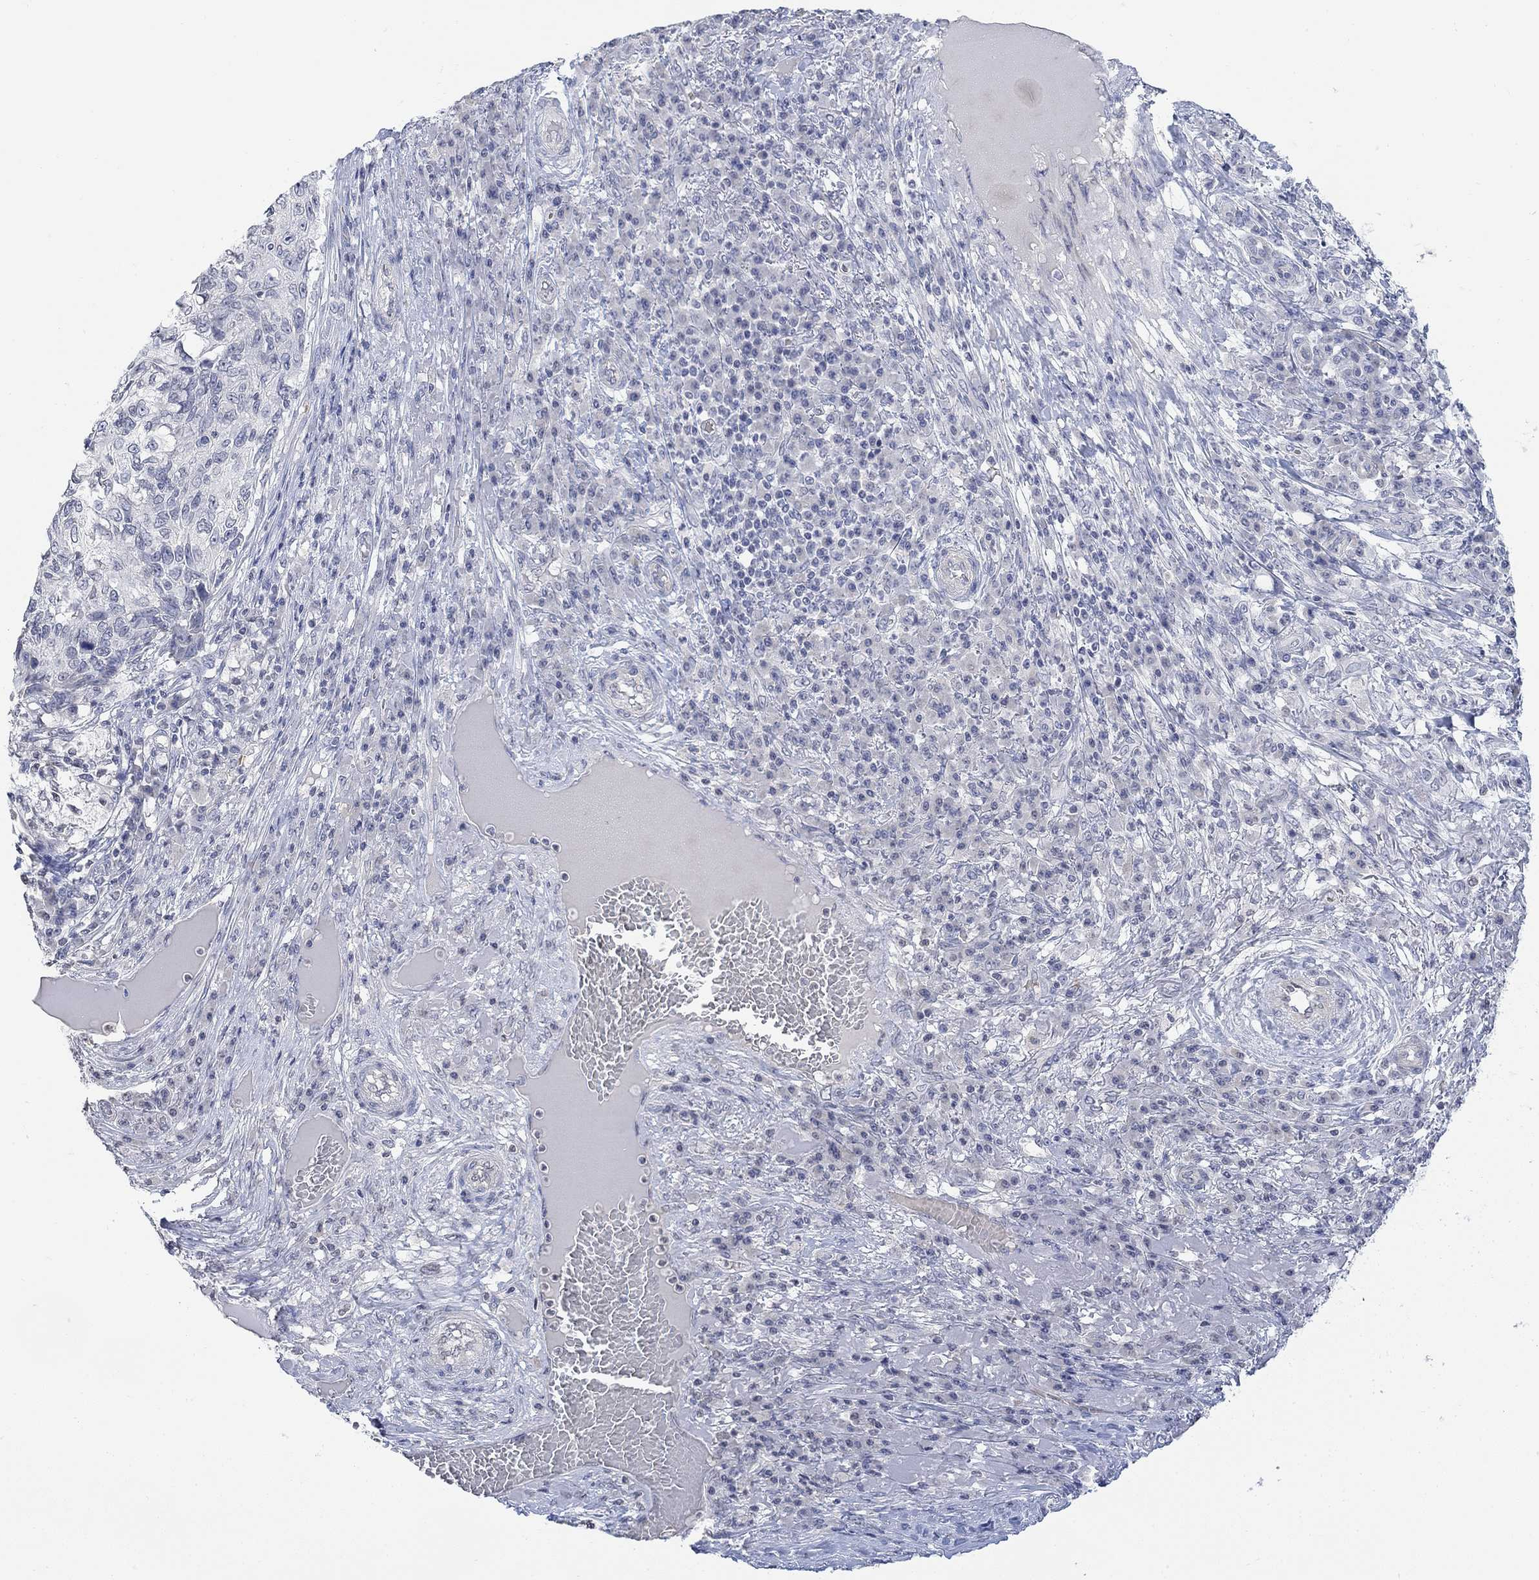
{"staining": {"intensity": "negative", "quantity": "none", "location": "none"}, "tissue": "skin cancer", "cell_type": "Tumor cells", "image_type": "cancer", "snomed": [{"axis": "morphology", "description": "Squamous cell carcinoma, NOS"}, {"axis": "topography", "description": "Skin"}], "caption": "This is a histopathology image of immunohistochemistry staining of squamous cell carcinoma (skin), which shows no expression in tumor cells.", "gene": "TMEM255A", "patient": {"sex": "male", "age": 92}}